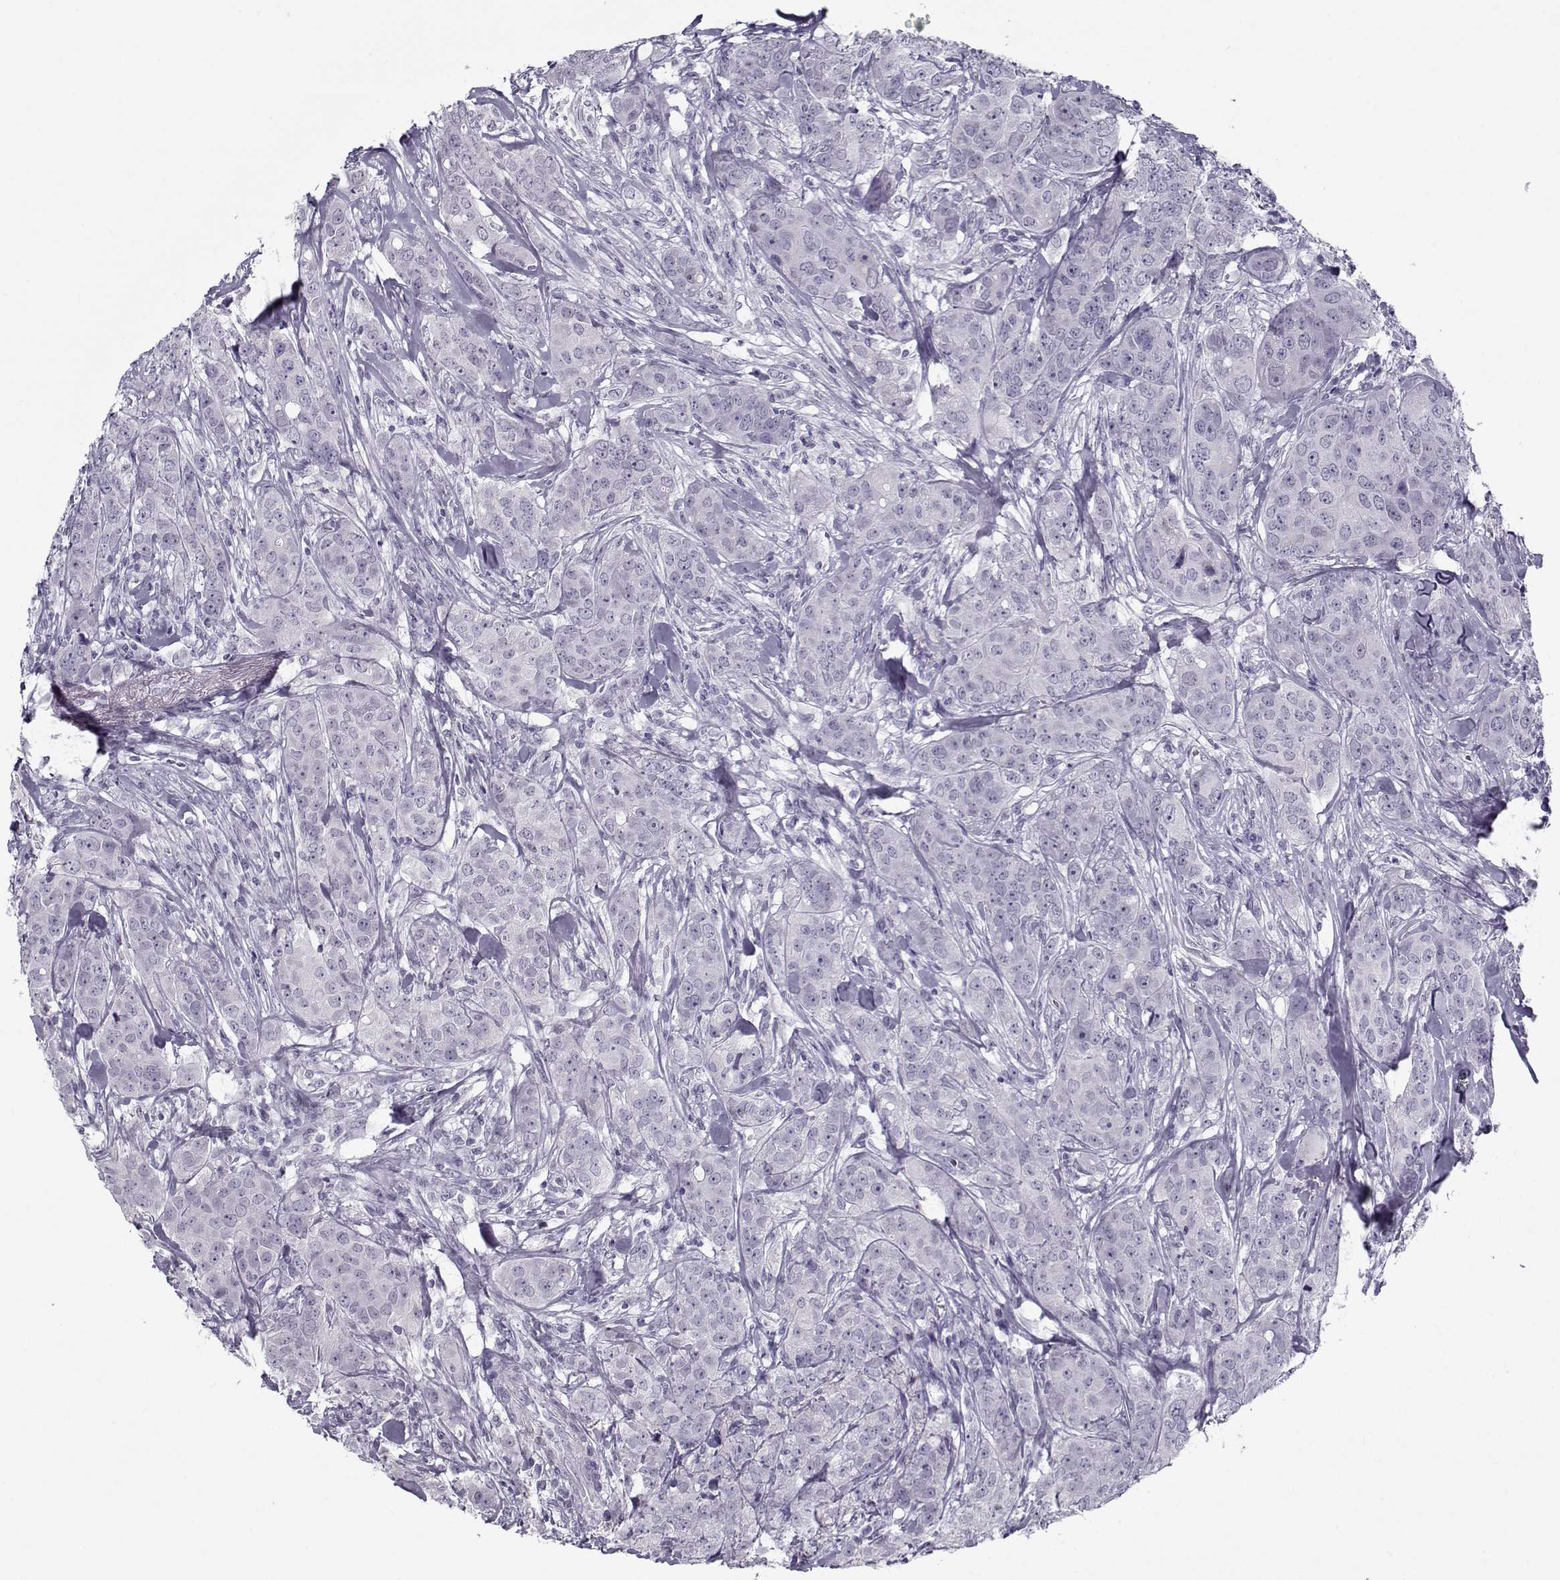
{"staining": {"intensity": "negative", "quantity": "none", "location": "none"}, "tissue": "breast cancer", "cell_type": "Tumor cells", "image_type": "cancer", "snomed": [{"axis": "morphology", "description": "Duct carcinoma"}, {"axis": "topography", "description": "Breast"}], "caption": "The photomicrograph displays no significant expression in tumor cells of invasive ductal carcinoma (breast). The staining is performed using DAB brown chromogen with nuclei counter-stained in using hematoxylin.", "gene": "CIBAR1", "patient": {"sex": "female", "age": 43}}